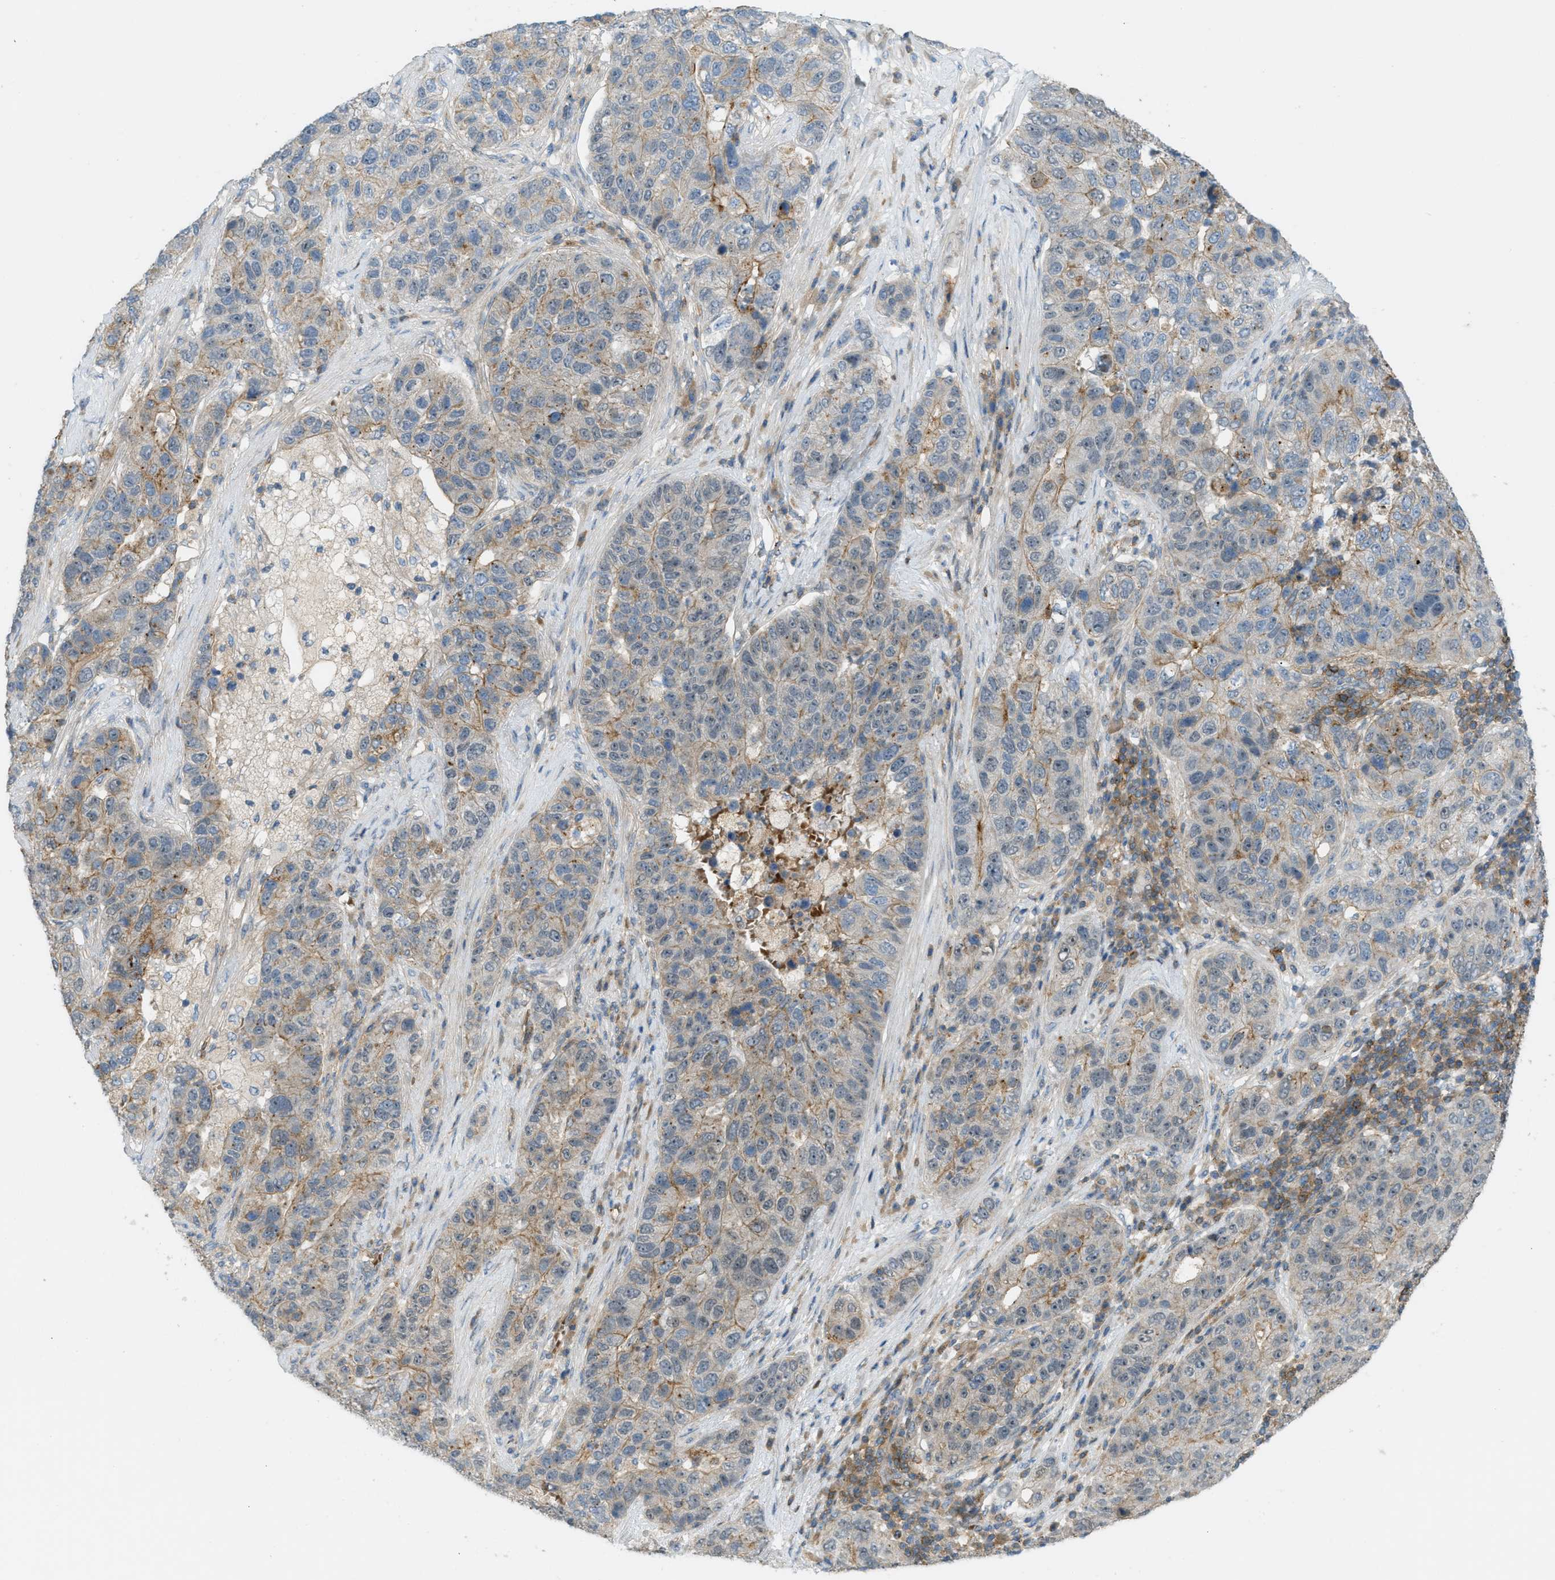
{"staining": {"intensity": "weak", "quantity": "25%-75%", "location": "cytoplasmic/membranous"}, "tissue": "pancreatic cancer", "cell_type": "Tumor cells", "image_type": "cancer", "snomed": [{"axis": "morphology", "description": "Adenocarcinoma, NOS"}, {"axis": "topography", "description": "Pancreas"}], "caption": "Immunohistochemistry image of adenocarcinoma (pancreatic) stained for a protein (brown), which demonstrates low levels of weak cytoplasmic/membranous positivity in about 25%-75% of tumor cells.", "gene": "GRK6", "patient": {"sex": "female", "age": 61}}